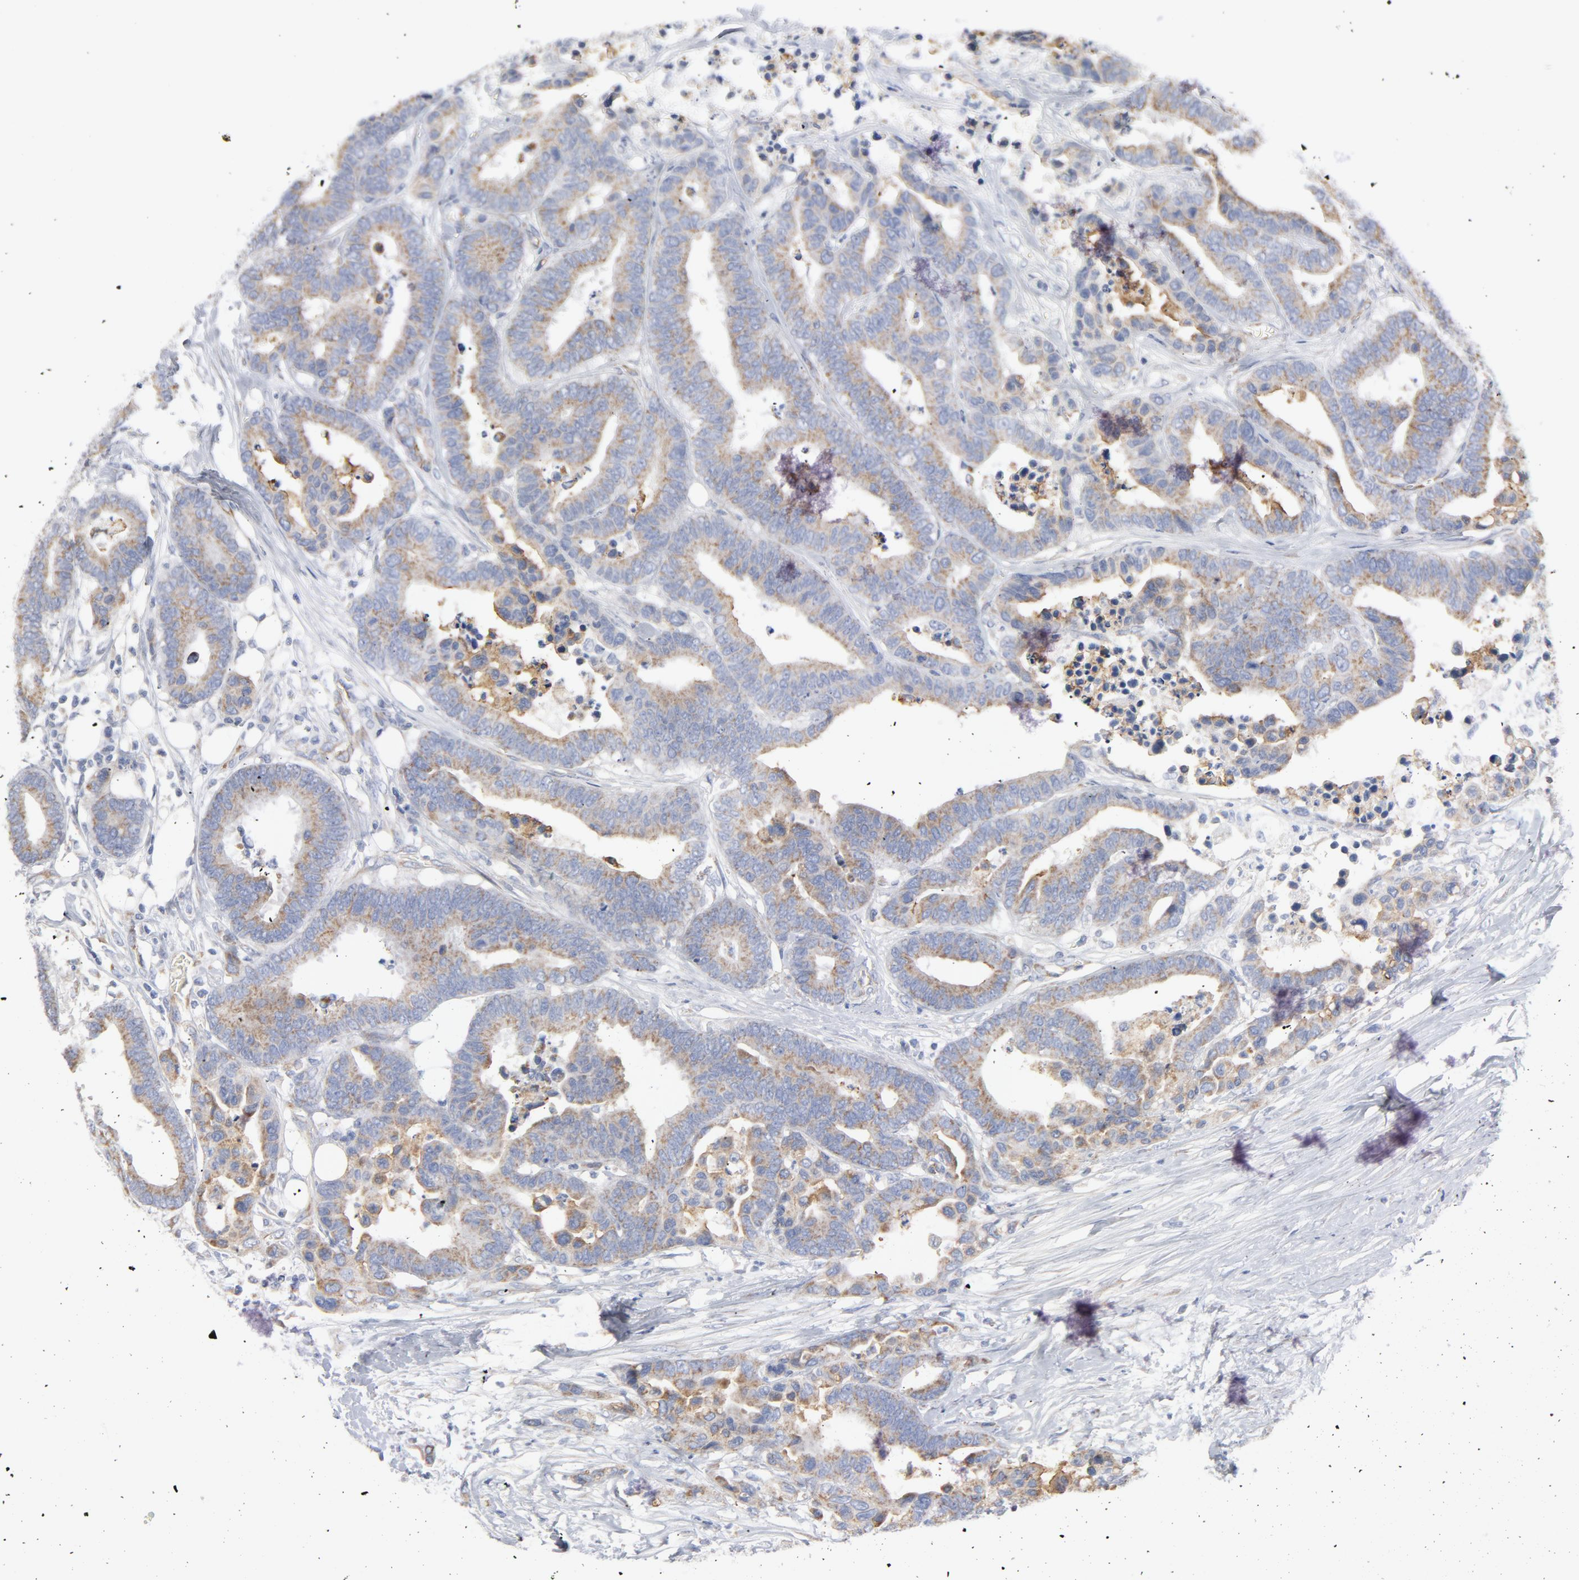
{"staining": {"intensity": "weak", "quantity": ">75%", "location": "cytoplasmic/membranous"}, "tissue": "colorectal cancer", "cell_type": "Tumor cells", "image_type": "cancer", "snomed": [{"axis": "morphology", "description": "Adenocarcinoma, NOS"}, {"axis": "topography", "description": "Colon"}], "caption": "Immunohistochemistry of adenocarcinoma (colorectal) shows low levels of weak cytoplasmic/membranous expression in approximately >75% of tumor cells.", "gene": "OXA1L", "patient": {"sex": "male", "age": 82}}